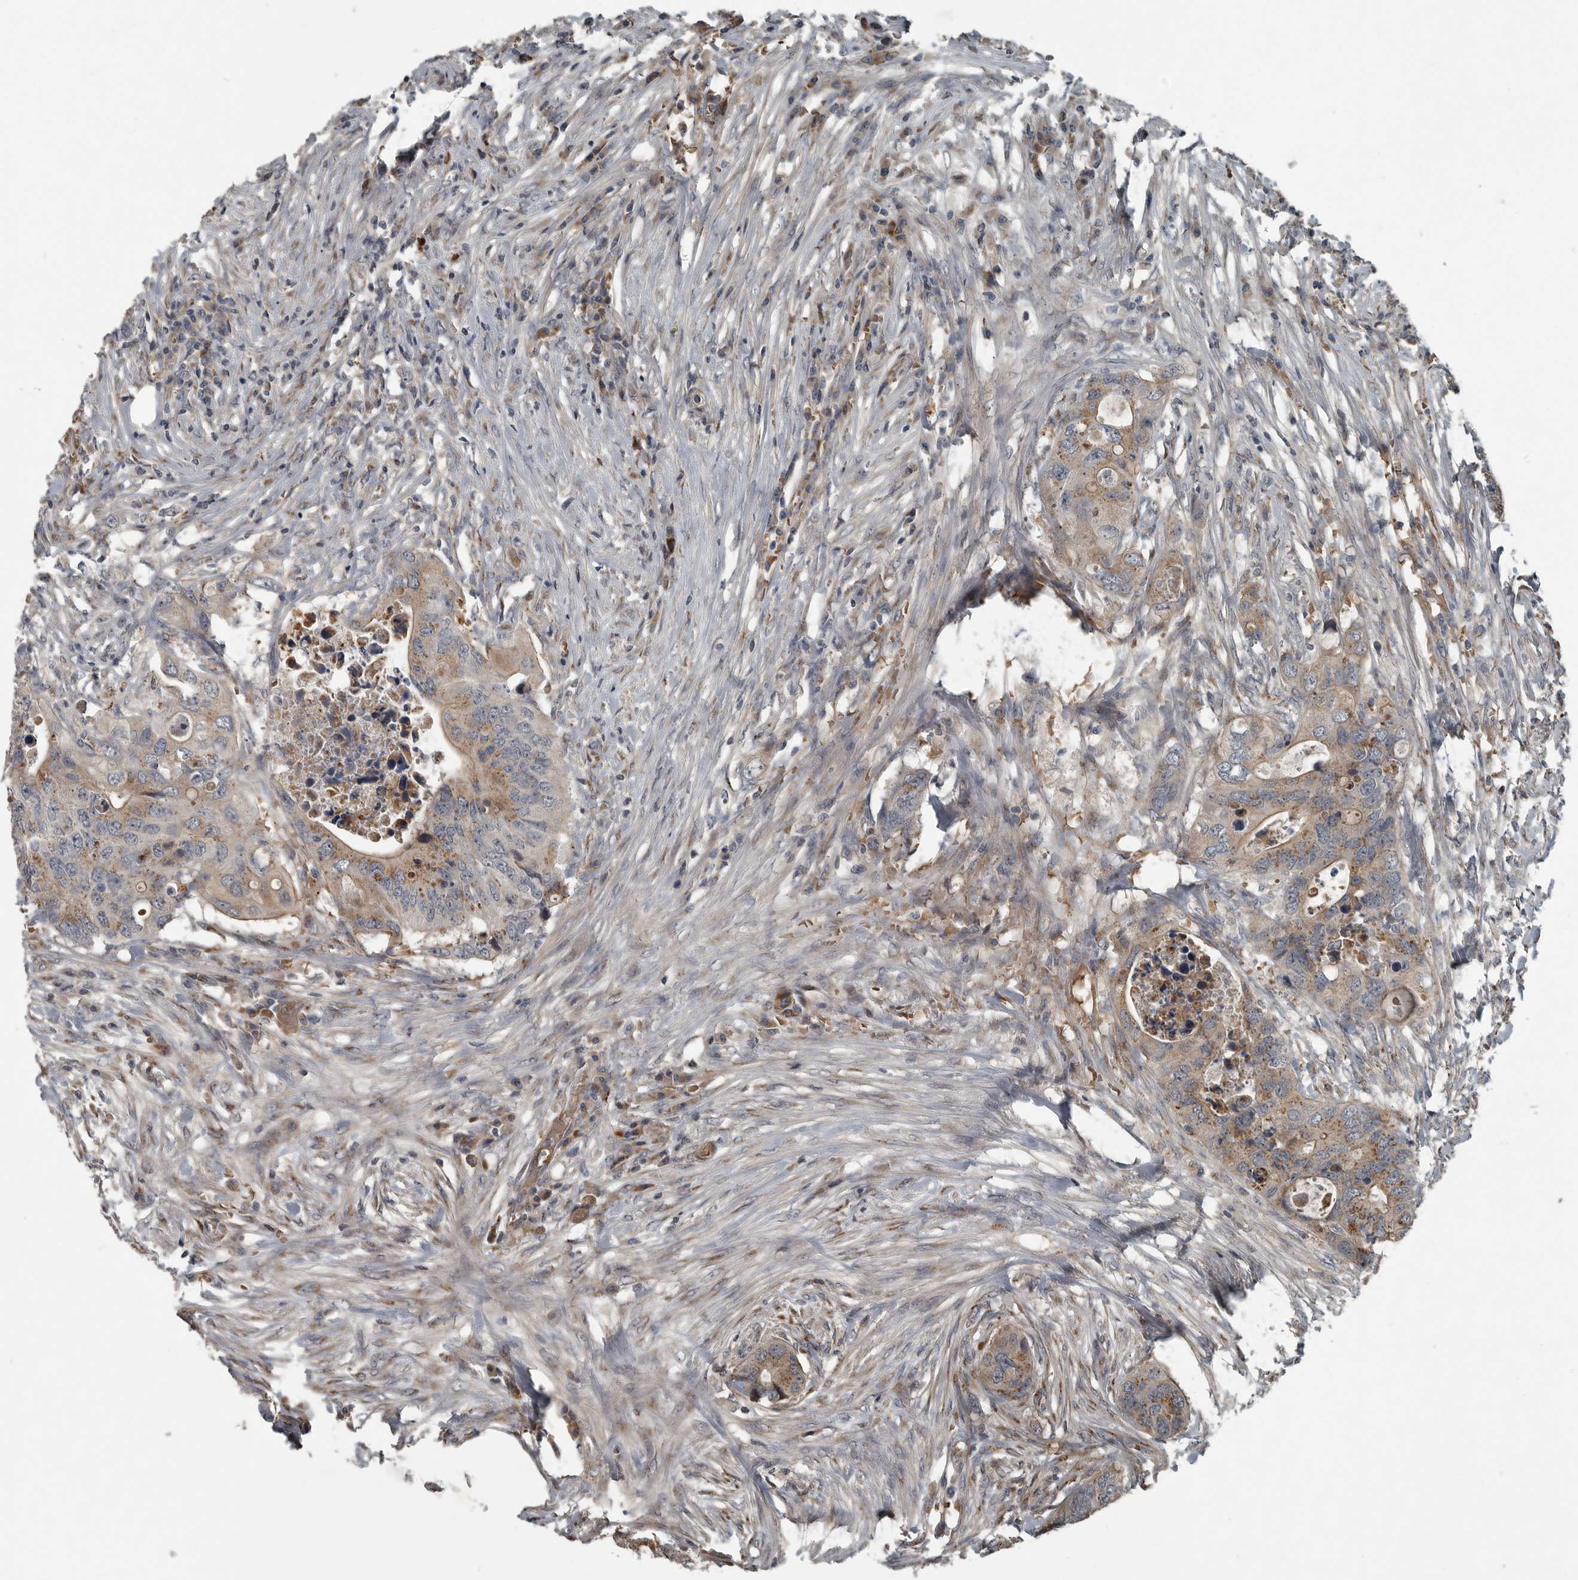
{"staining": {"intensity": "moderate", "quantity": ">75%", "location": "cytoplasmic/membranous"}, "tissue": "colorectal cancer", "cell_type": "Tumor cells", "image_type": "cancer", "snomed": [{"axis": "morphology", "description": "Adenocarcinoma, NOS"}, {"axis": "topography", "description": "Colon"}], "caption": "Colorectal cancer tissue reveals moderate cytoplasmic/membranous staining in about >75% of tumor cells, visualized by immunohistochemistry.", "gene": "ZNF345", "patient": {"sex": "male", "age": 71}}